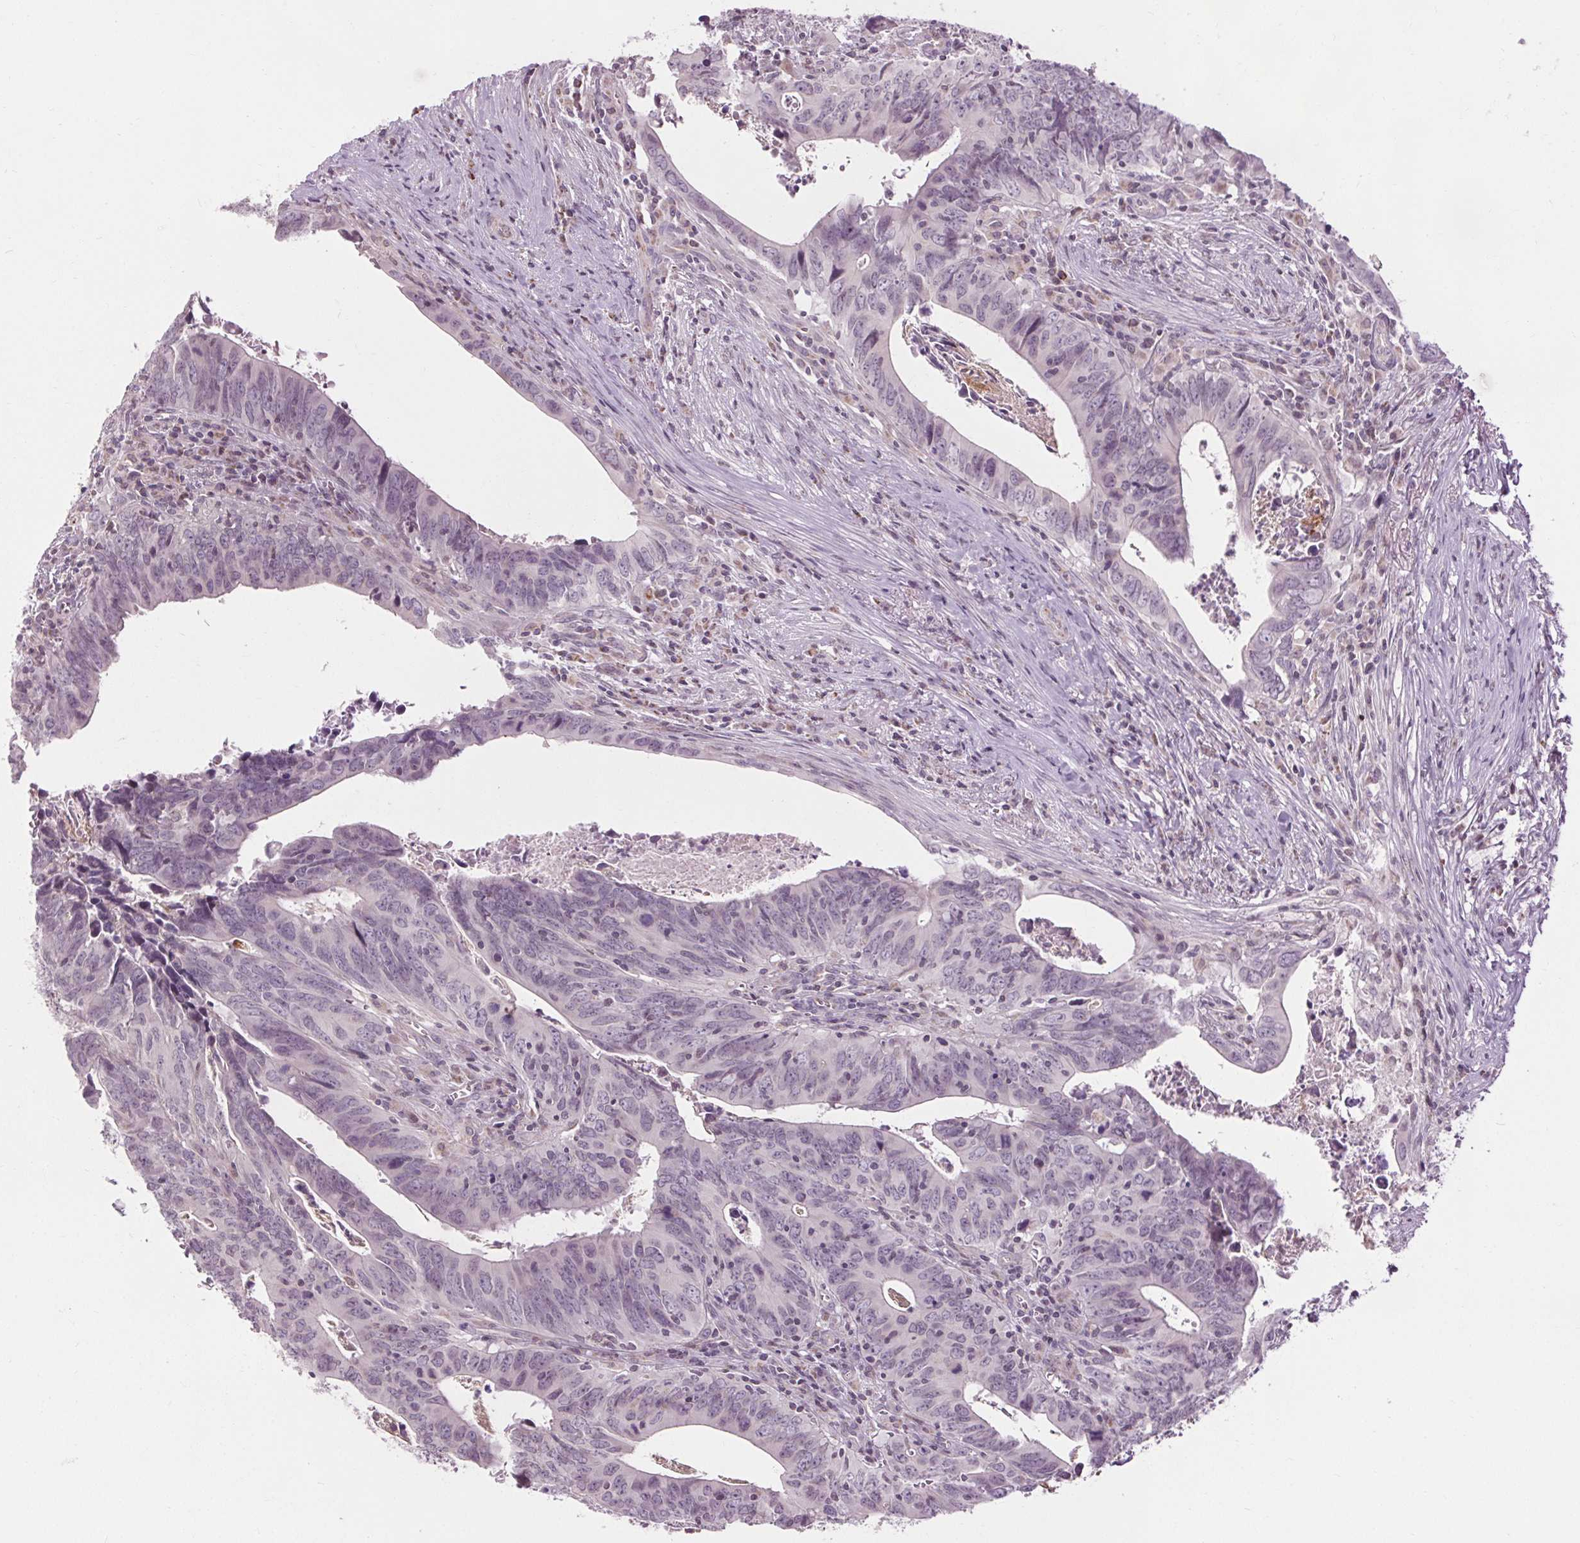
{"staining": {"intensity": "negative", "quantity": "none", "location": "none"}, "tissue": "colorectal cancer", "cell_type": "Tumor cells", "image_type": "cancer", "snomed": [{"axis": "morphology", "description": "Adenocarcinoma, NOS"}, {"axis": "topography", "description": "Colon"}], "caption": "The IHC image has no significant staining in tumor cells of colorectal cancer (adenocarcinoma) tissue.", "gene": "LFNG", "patient": {"sex": "female", "age": 82}}